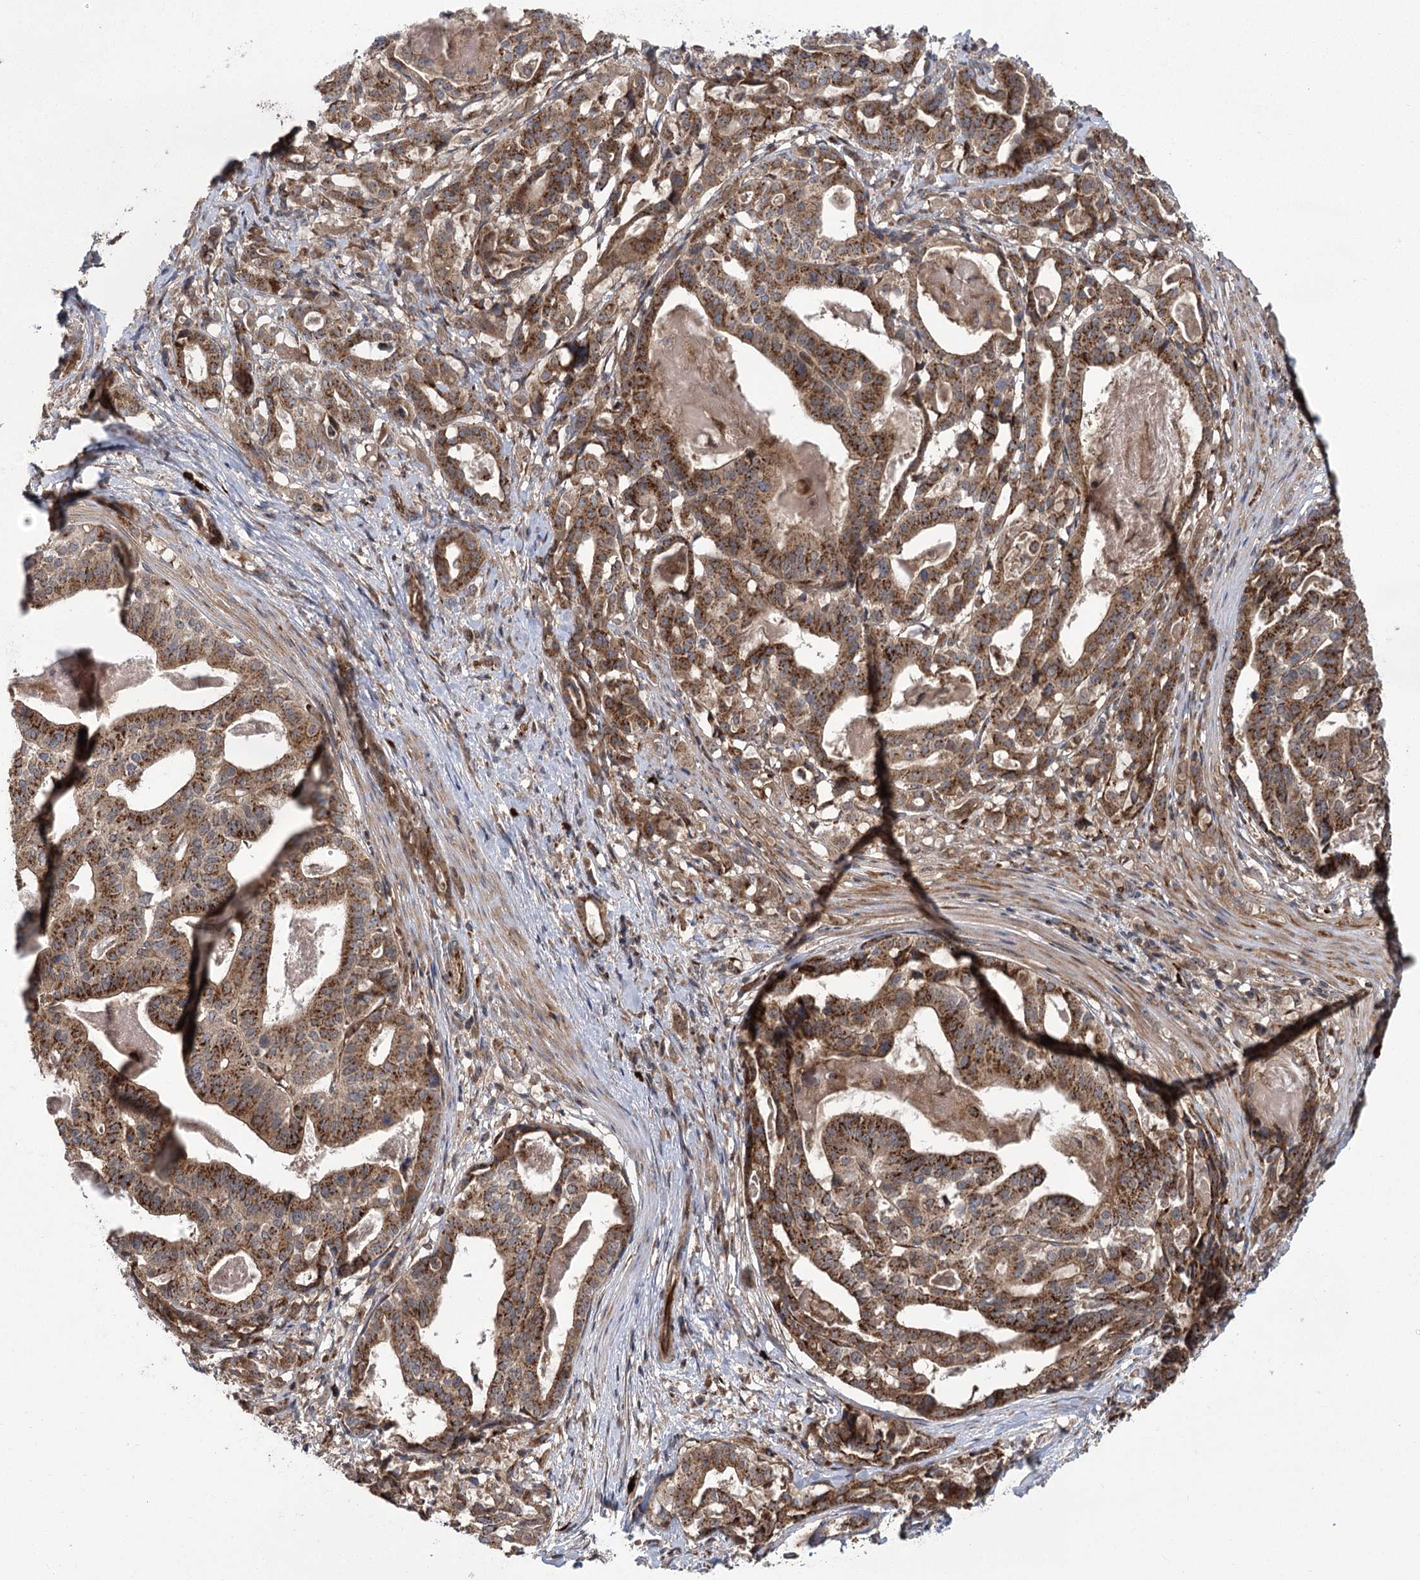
{"staining": {"intensity": "strong", "quantity": ">75%", "location": "cytoplasmic/membranous"}, "tissue": "stomach cancer", "cell_type": "Tumor cells", "image_type": "cancer", "snomed": [{"axis": "morphology", "description": "Adenocarcinoma, NOS"}, {"axis": "topography", "description": "Stomach"}], "caption": "Protein staining of stomach adenocarcinoma tissue shows strong cytoplasmic/membranous staining in about >75% of tumor cells. (IHC, brightfield microscopy, high magnification).", "gene": "CARD19", "patient": {"sex": "male", "age": 48}}